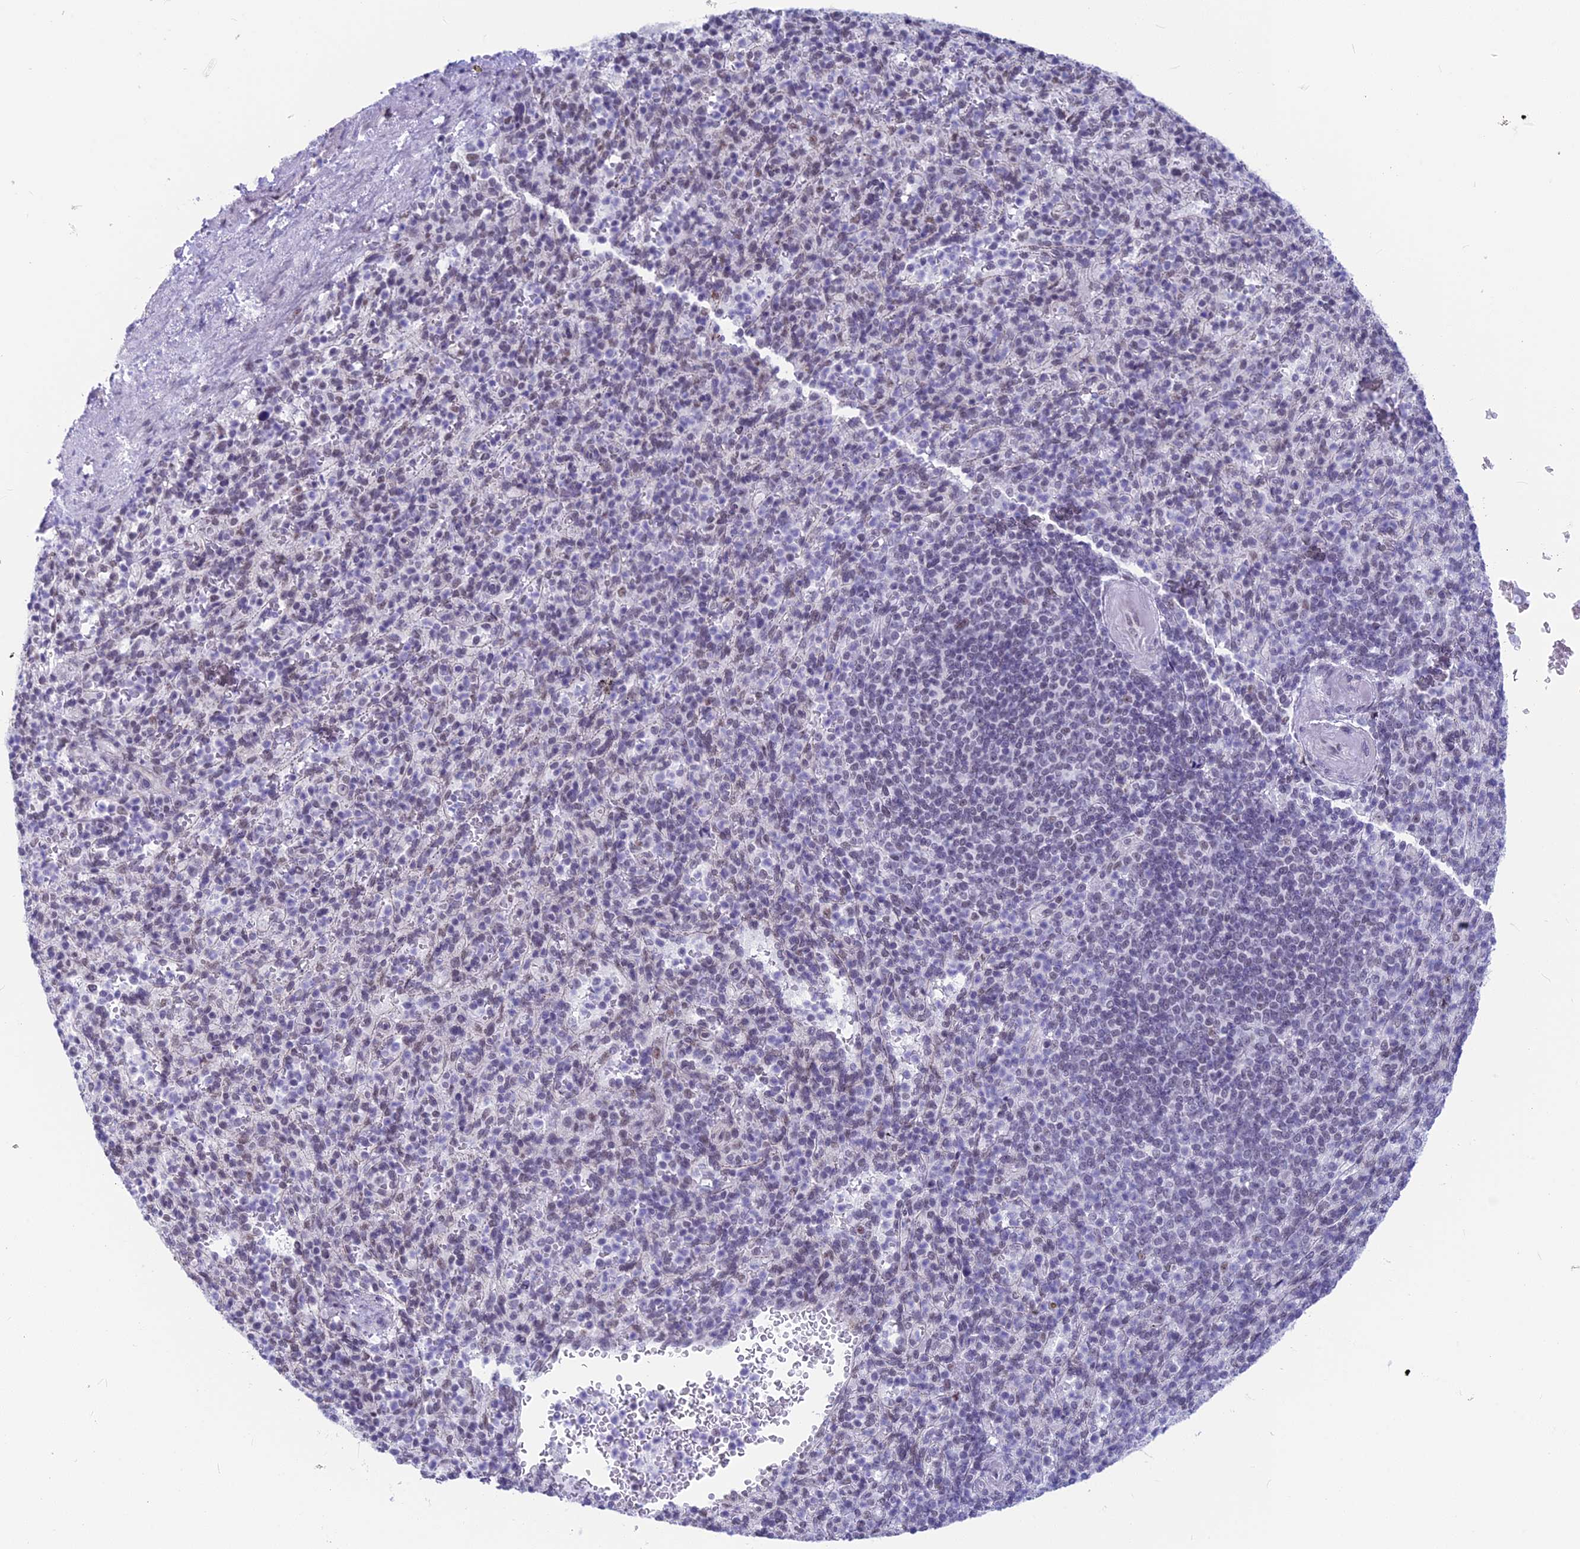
{"staining": {"intensity": "weak", "quantity": "25%-75%", "location": "nuclear"}, "tissue": "spleen", "cell_type": "Cells in red pulp", "image_type": "normal", "snomed": [{"axis": "morphology", "description": "Normal tissue, NOS"}, {"axis": "topography", "description": "Spleen"}], "caption": "Weak nuclear expression for a protein is present in about 25%-75% of cells in red pulp of unremarkable spleen using immunohistochemistry (IHC).", "gene": "SRSF5", "patient": {"sex": "female", "age": 74}}